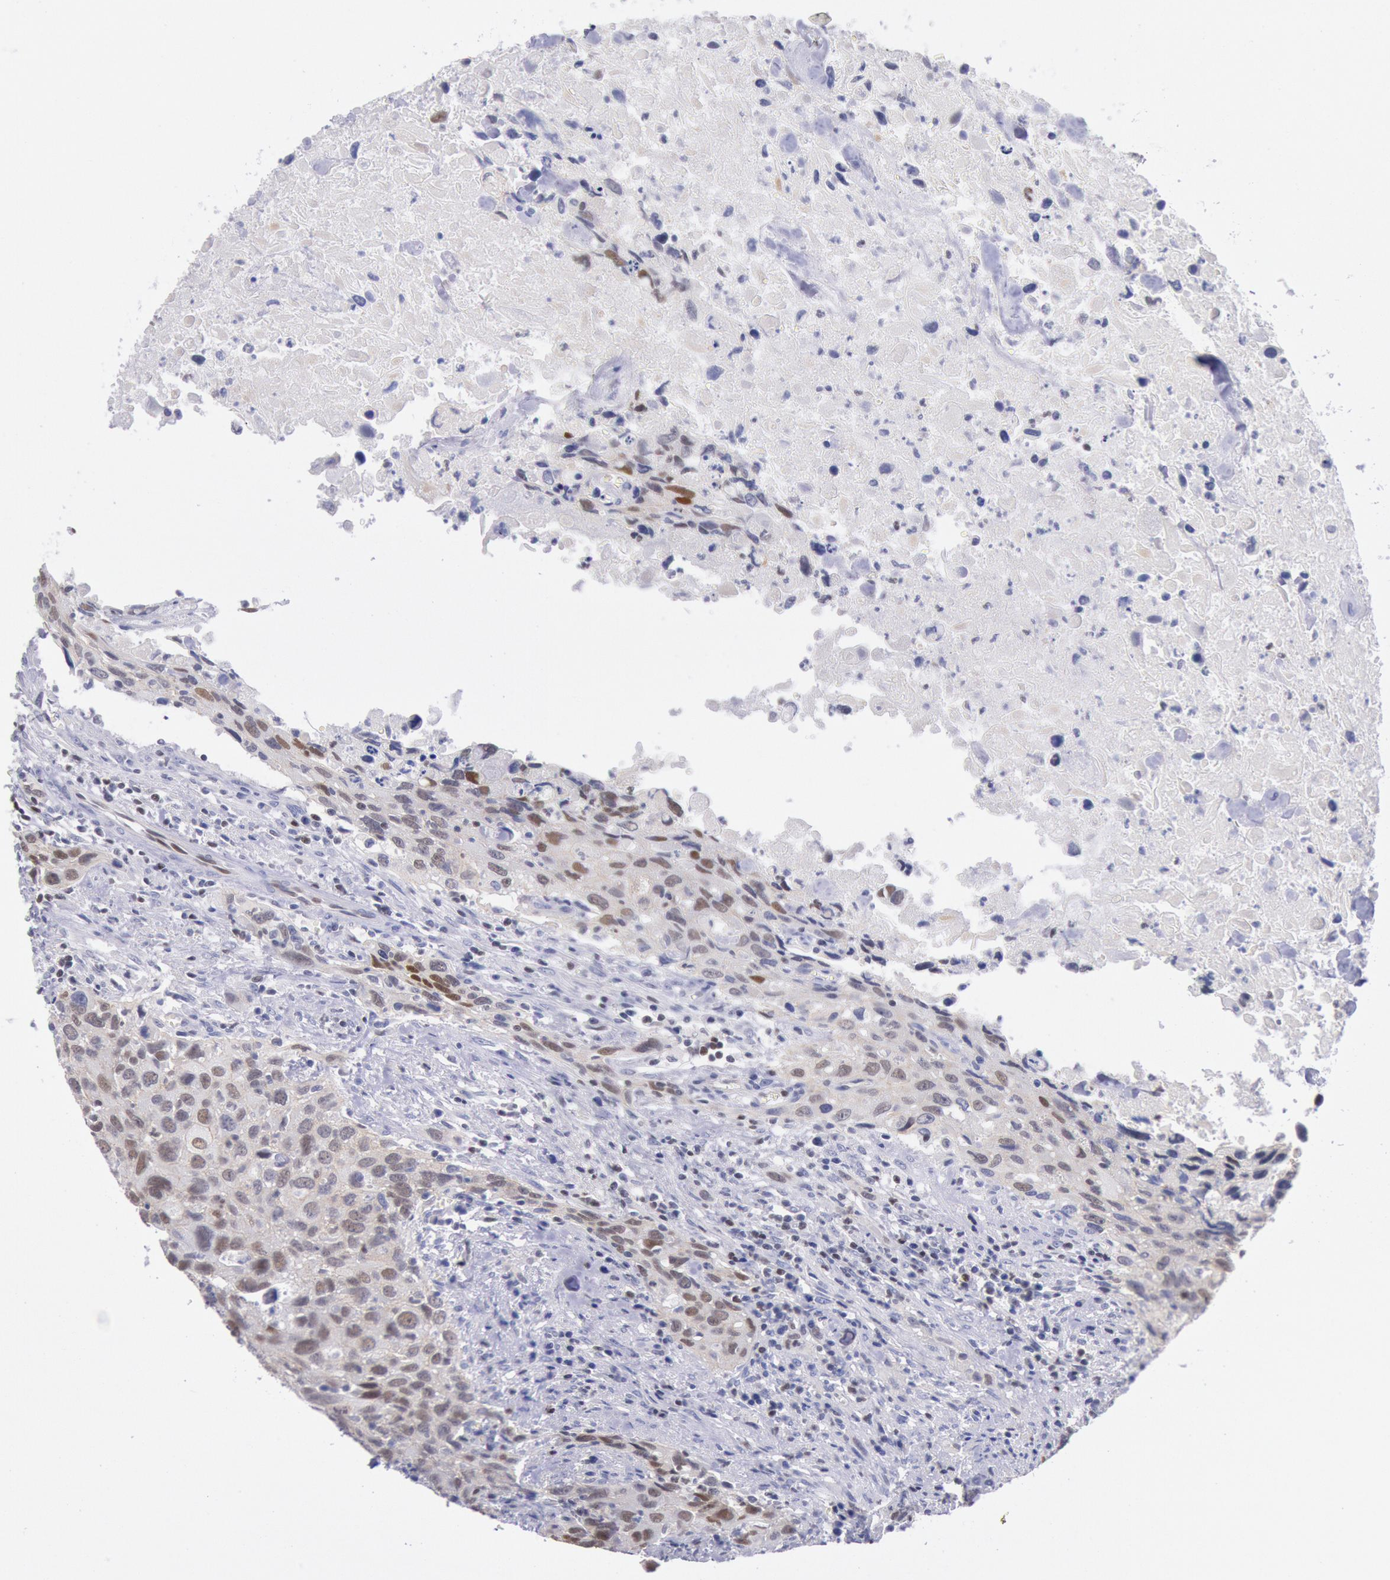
{"staining": {"intensity": "moderate", "quantity": "25%-75%", "location": "cytoplasmic/membranous,nuclear"}, "tissue": "urothelial cancer", "cell_type": "Tumor cells", "image_type": "cancer", "snomed": [{"axis": "morphology", "description": "Urothelial carcinoma, High grade"}, {"axis": "topography", "description": "Urinary bladder"}], "caption": "The histopathology image displays staining of urothelial carcinoma (high-grade), revealing moderate cytoplasmic/membranous and nuclear protein expression (brown color) within tumor cells.", "gene": "RPS6KA5", "patient": {"sex": "male", "age": 71}}